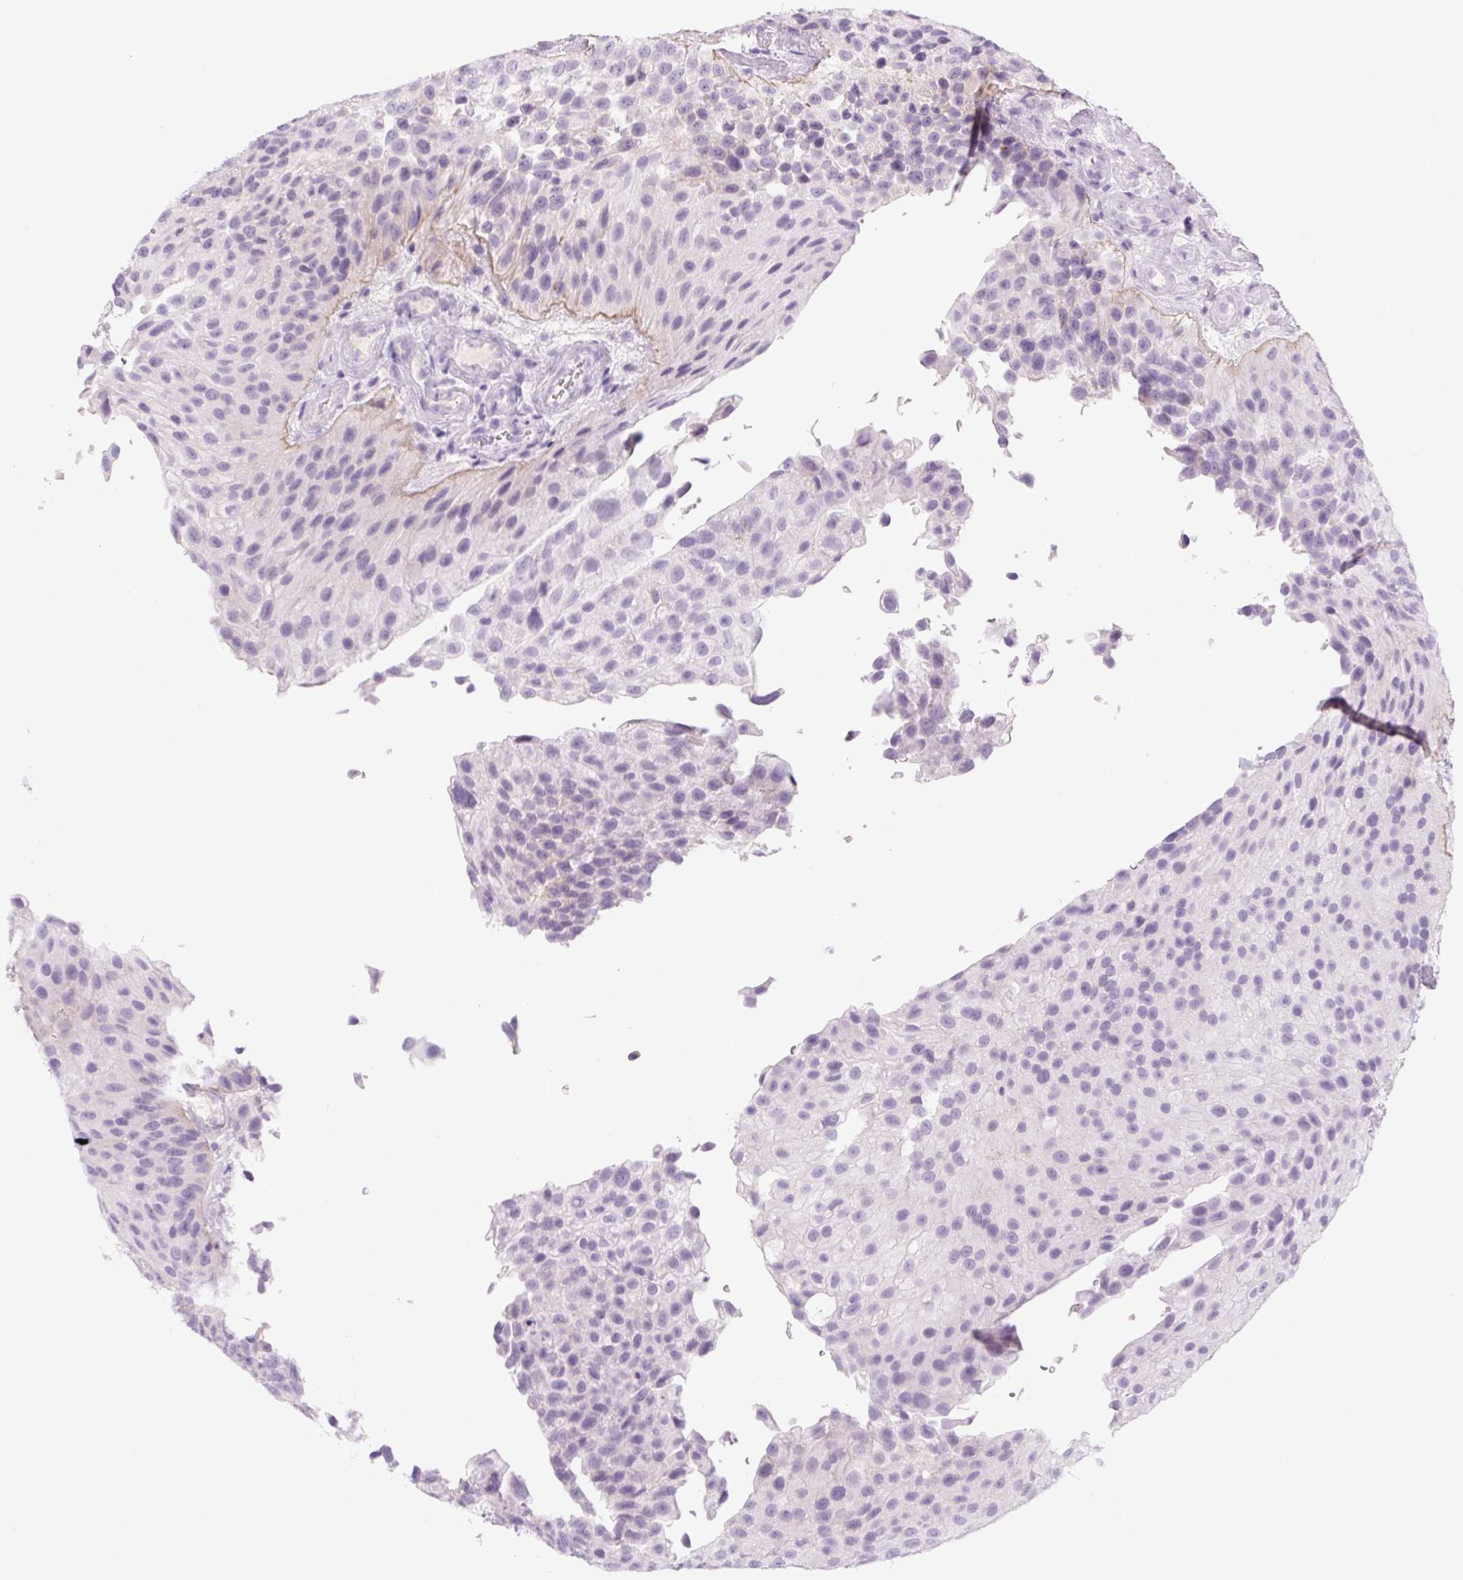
{"staining": {"intensity": "negative", "quantity": "none", "location": "none"}, "tissue": "urothelial cancer", "cell_type": "Tumor cells", "image_type": "cancer", "snomed": [{"axis": "morphology", "description": "Urothelial carcinoma, NOS"}, {"axis": "topography", "description": "Urinary bladder"}], "caption": "This histopathology image is of urothelial cancer stained with IHC to label a protein in brown with the nuclei are counter-stained blue. There is no staining in tumor cells. (DAB (3,3'-diaminobenzidine) immunohistochemistry with hematoxylin counter stain).", "gene": "COL9A2", "patient": {"sex": "male", "age": 87}}